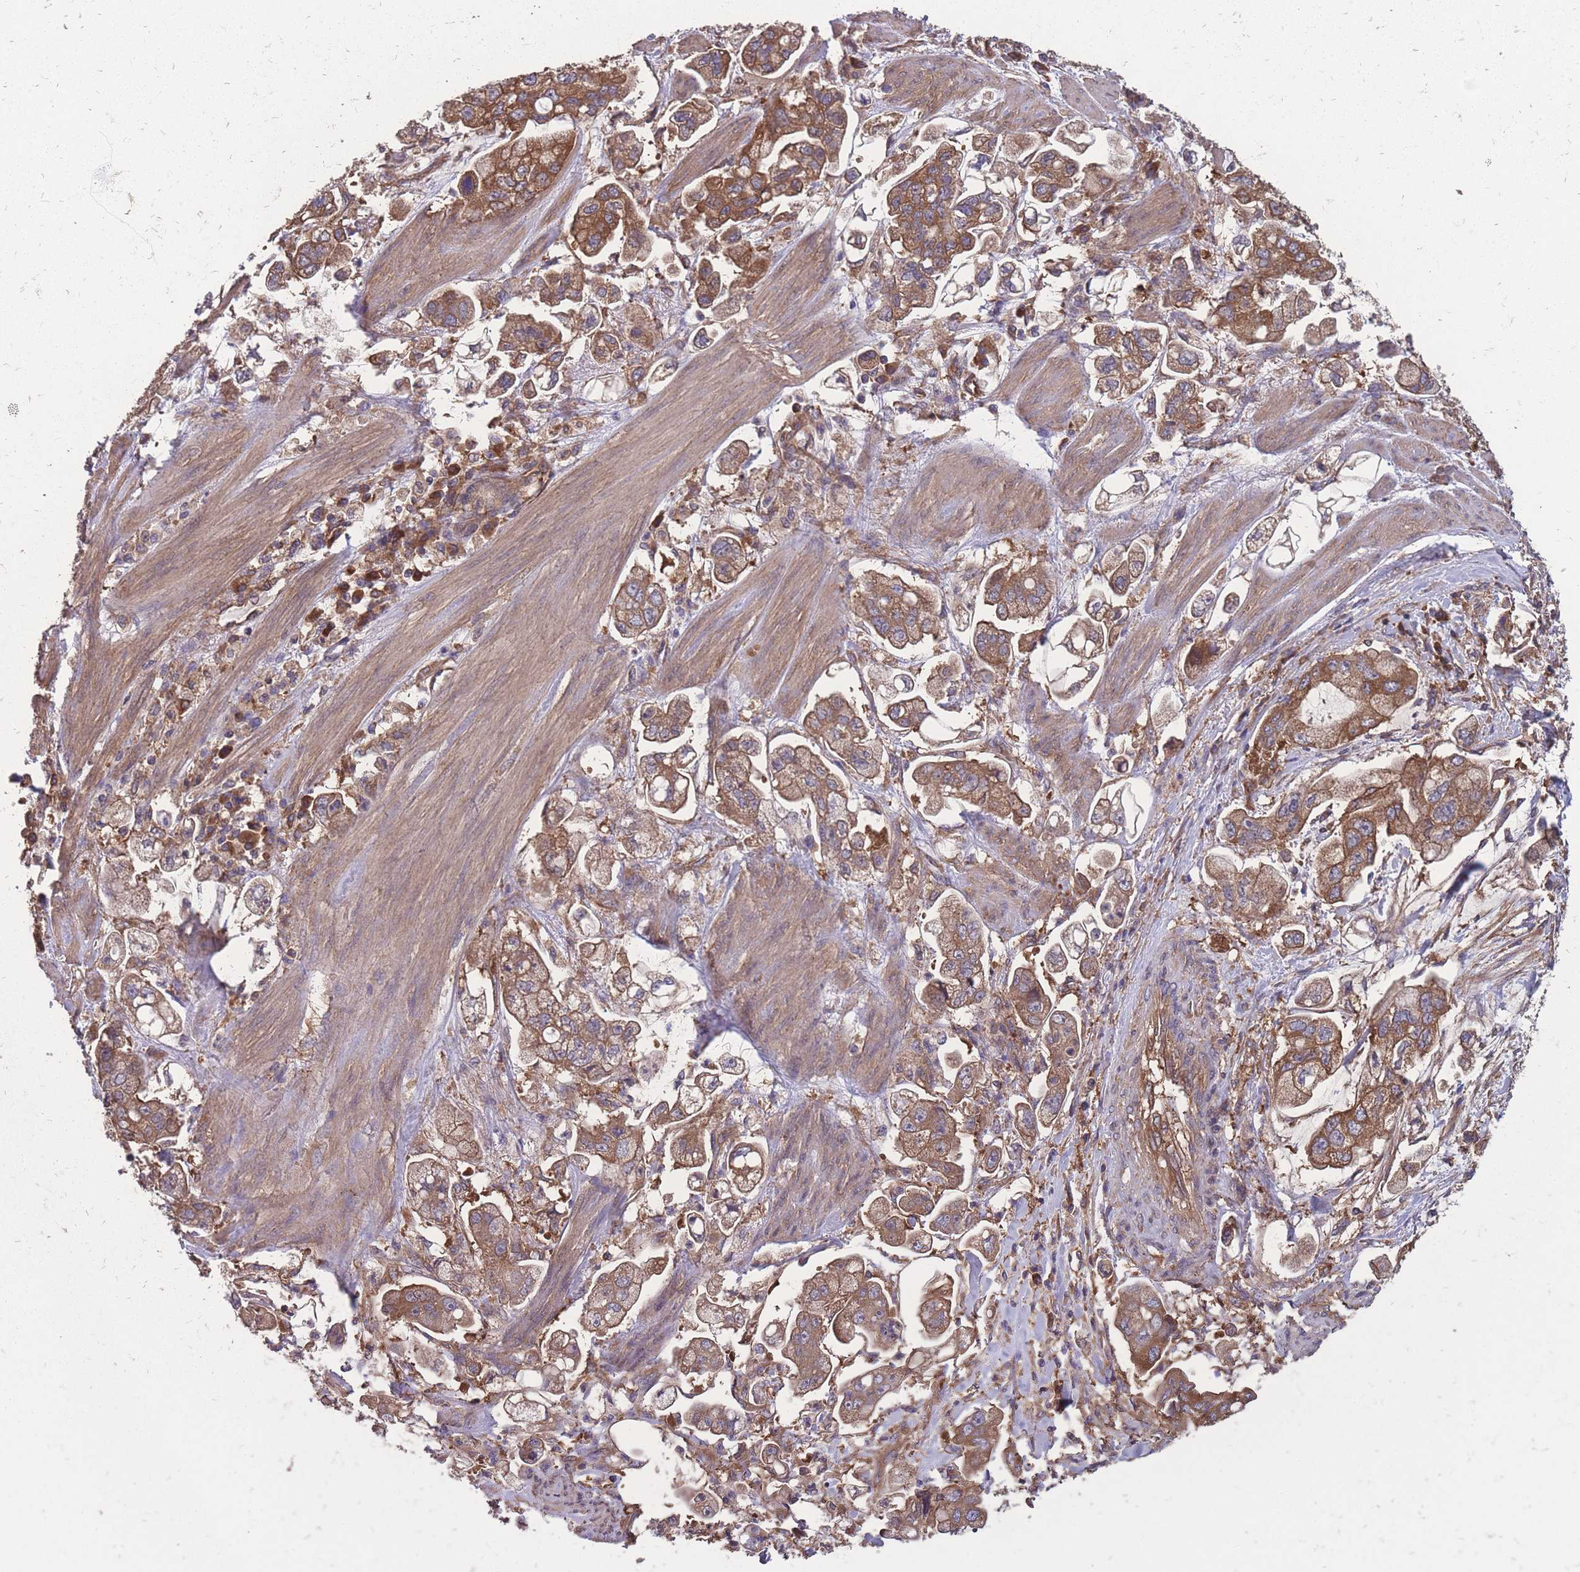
{"staining": {"intensity": "moderate", "quantity": ">75%", "location": "cytoplasmic/membranous"}, "tissue": "stomach cancer", "cell_type": "Tumor cells", "image_type": "cancer", "snomed": [{"axis": "morphology", "description": "Adenocarcinoma, NOS"}, {"axis": "topography", "description": "Stomach"}], "caption": "Immunohistochemistry (IHC) photomicrograph of stomach cancer (adenocarcinoma) stained for a protein (brown), which demonstrates medium levels of moderate cytoplasmic/membranous staining in about >75% of tumor cells.", "gene": "ZPR1", "patient": {"sex": "male", "age": 62}}